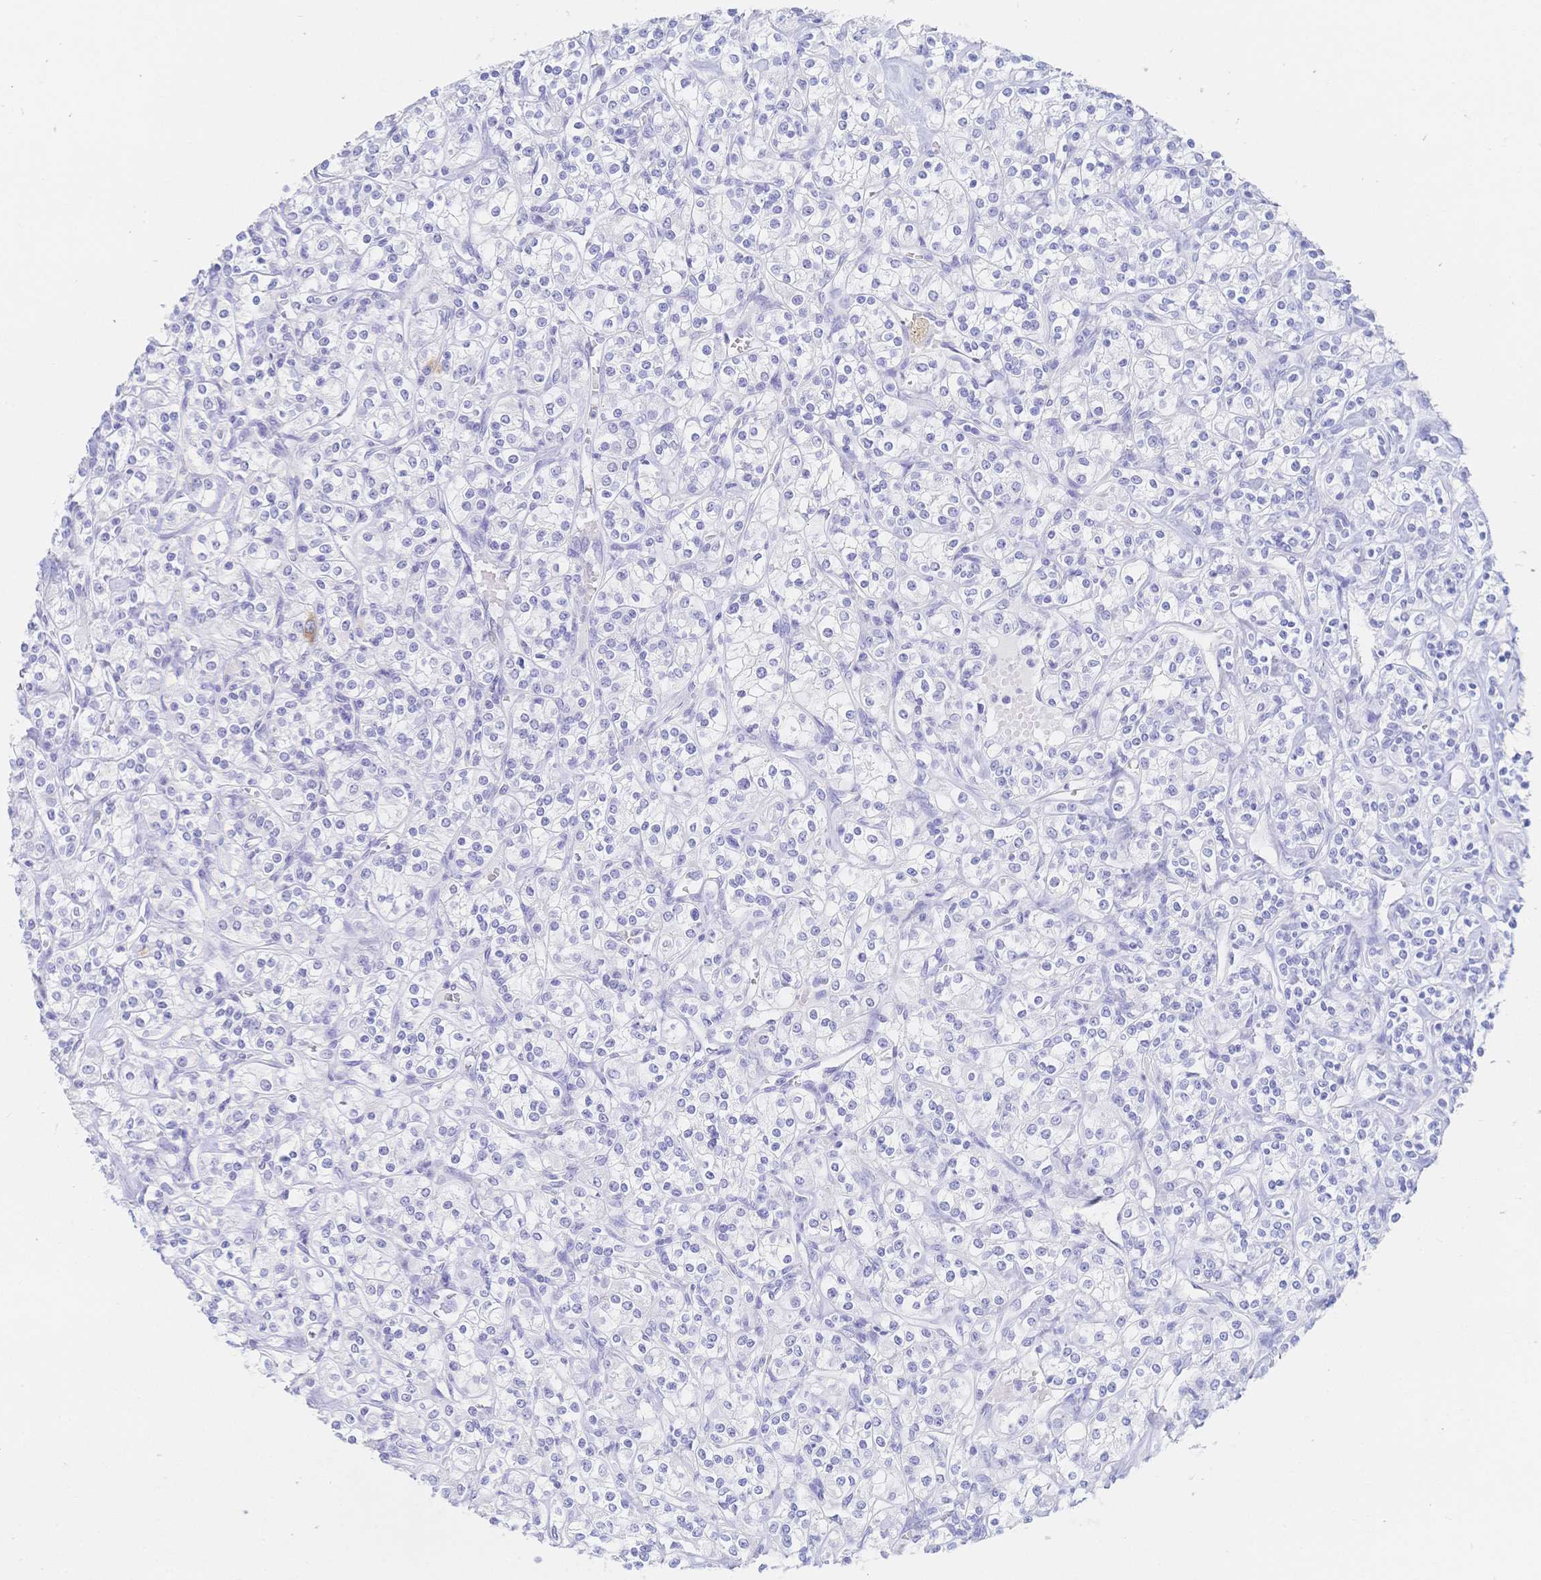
{"staining": {"intensity": "negative", "quantity": "none", "location": "none"}, "tissue": "renal cancer", "cell_type": "Tumor cells", "image_type": "cancer", "snomed": [{"axis": "morphology", "description": "Adenocarcinoma, NOS"}, {"axis": "topography", "description": "Kidney"}], "caption": "This is an immunohistochemistry image of human renal cancer (adenocarcinoma). There is no expression in tumor cells.", "gene": "RRM1", "patient": {"sex": "male", "age": 77}}